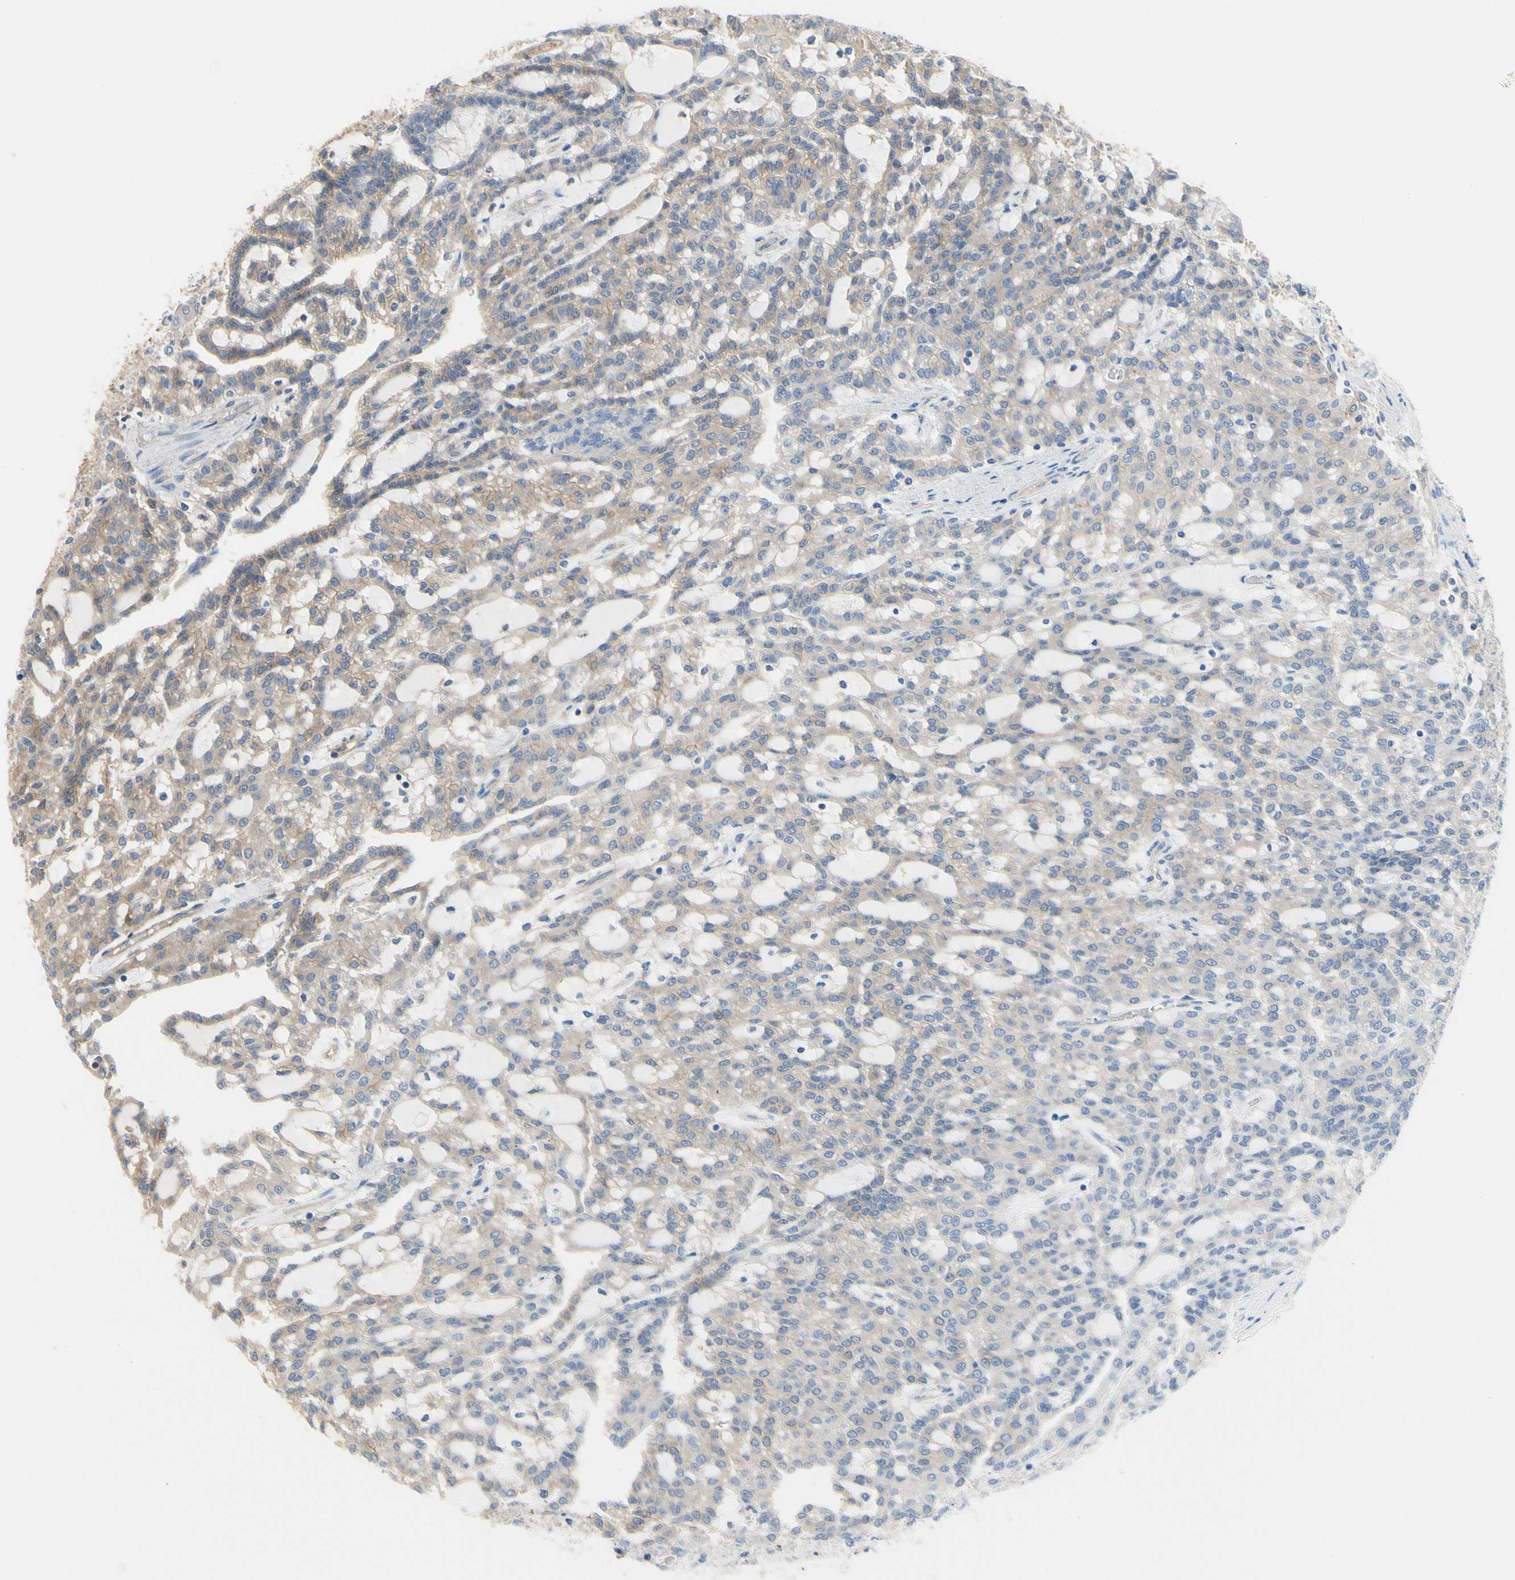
{"staining": {"intensity": "moderate", "quantity": "25%-75%", "location": "cytoplasmic/membranous"}, "tissue": "renal cancer", "cell_type": "Tumor cells", "image_type": "cancer", "snomed": [{"axis": "morphology", "description": "Adenocarcinoma, NOS"}, {"axis": "topography", "description": "Kidney"}], "caption": "About 25%-75% of tumor cells in human renal cancer (adenocarcinoma) display moderate cytoplasmic/membranous protein positivity as visualized by brown immunohistochemical staining.", "gene": "PDZK1", "patient": {"sex": "male", "age": 63}}